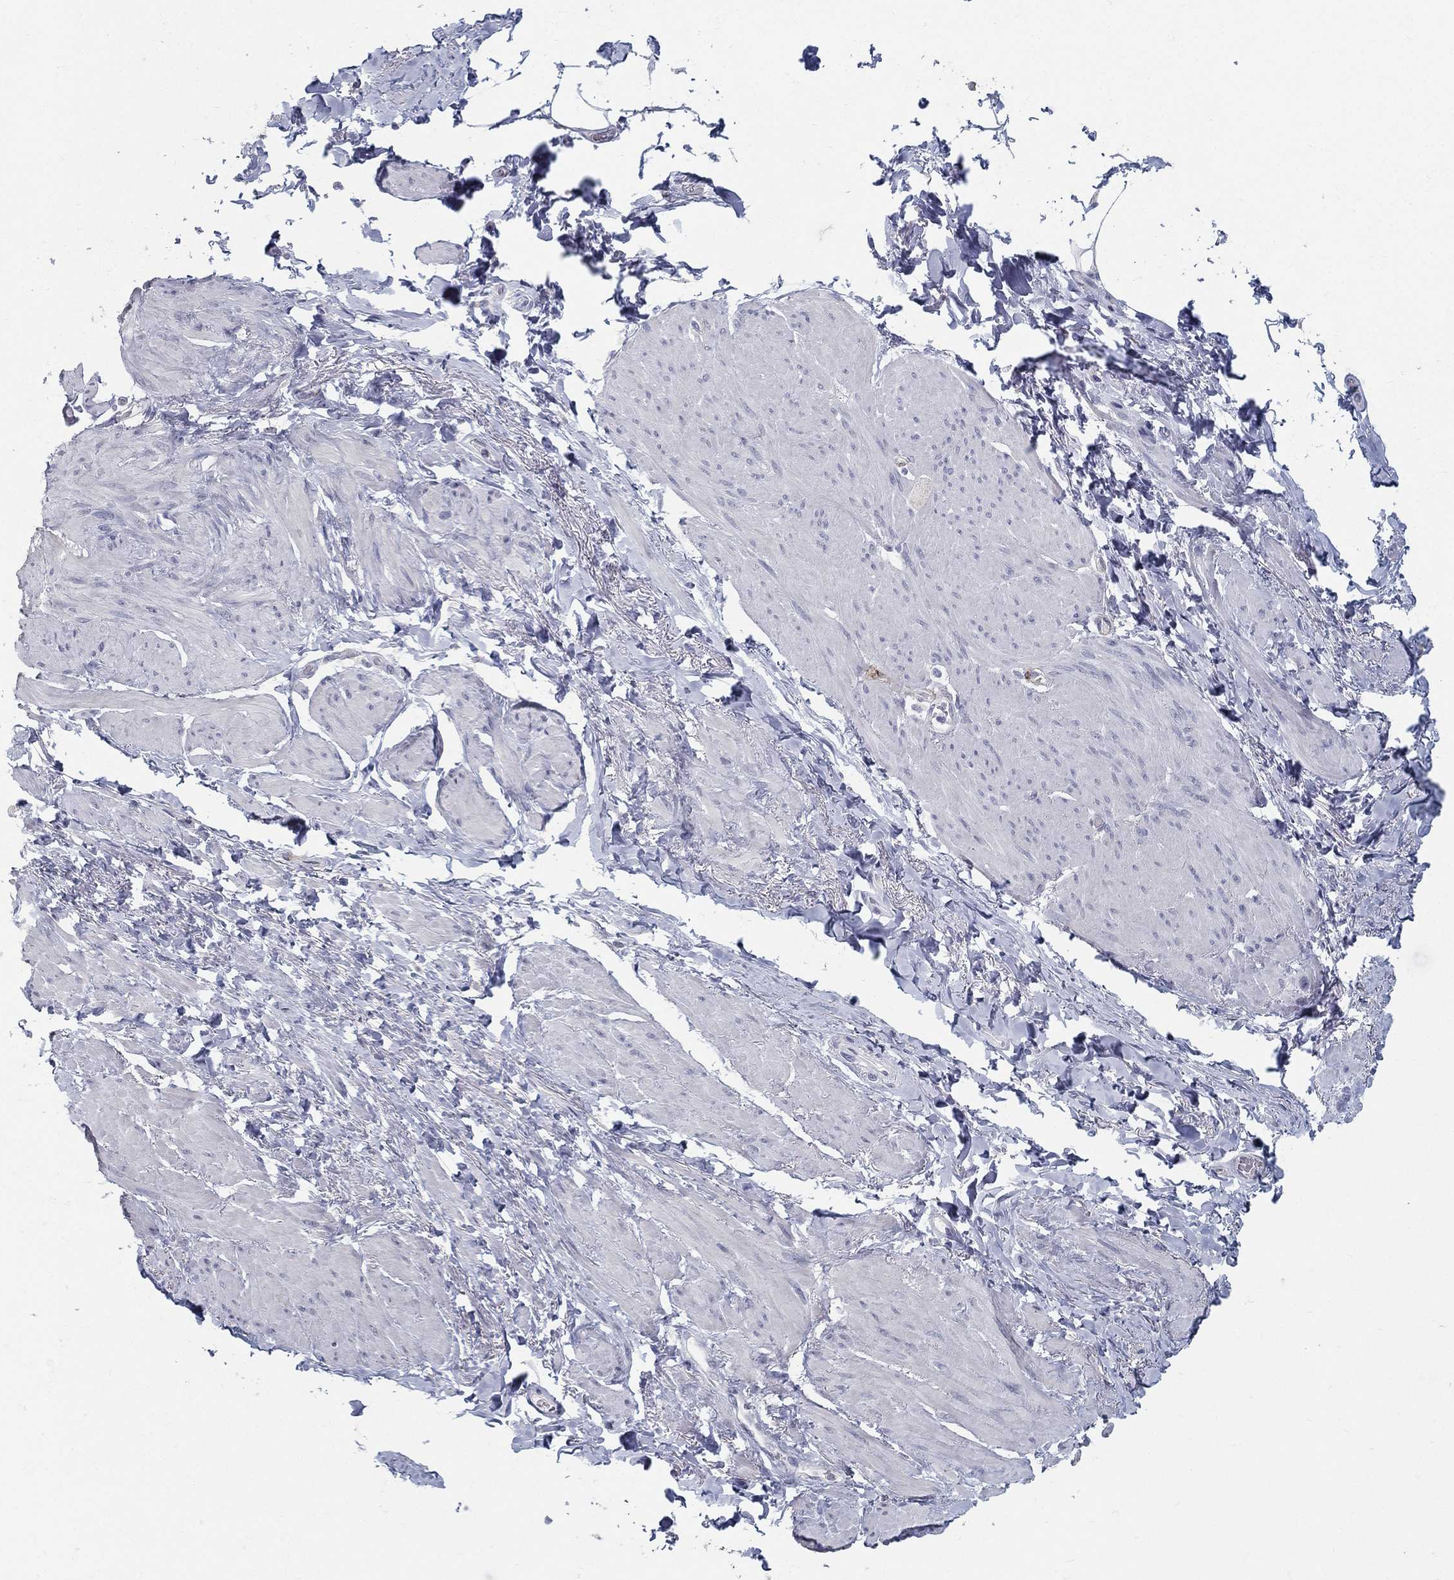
{"staining": {"intensity": "negative", "quantity": "none", "location": "none"}, "tissue": "soft tissue", "cell_type": "Fibroblasts", "image_type": "normal", "snomed": [{"axis": "morphology", "description": "Normal tissue, NOS"}, {"axis": "topography", "description": "Soft tissue"}, {"axis": "topography", "description": "Adipose tissue"}, {"axis": "topography", "description": "Vascular tissue"}, {"axis": "topography", "description": "Peripheral nerve tissue"}], "caption": "Micrograph shows no protein expression in fibroblasts of unremarkable soft tissue. Nuclei are stained in blue.", "gene": "ACE2", "patient": {"sex": "male", "age": 68}}